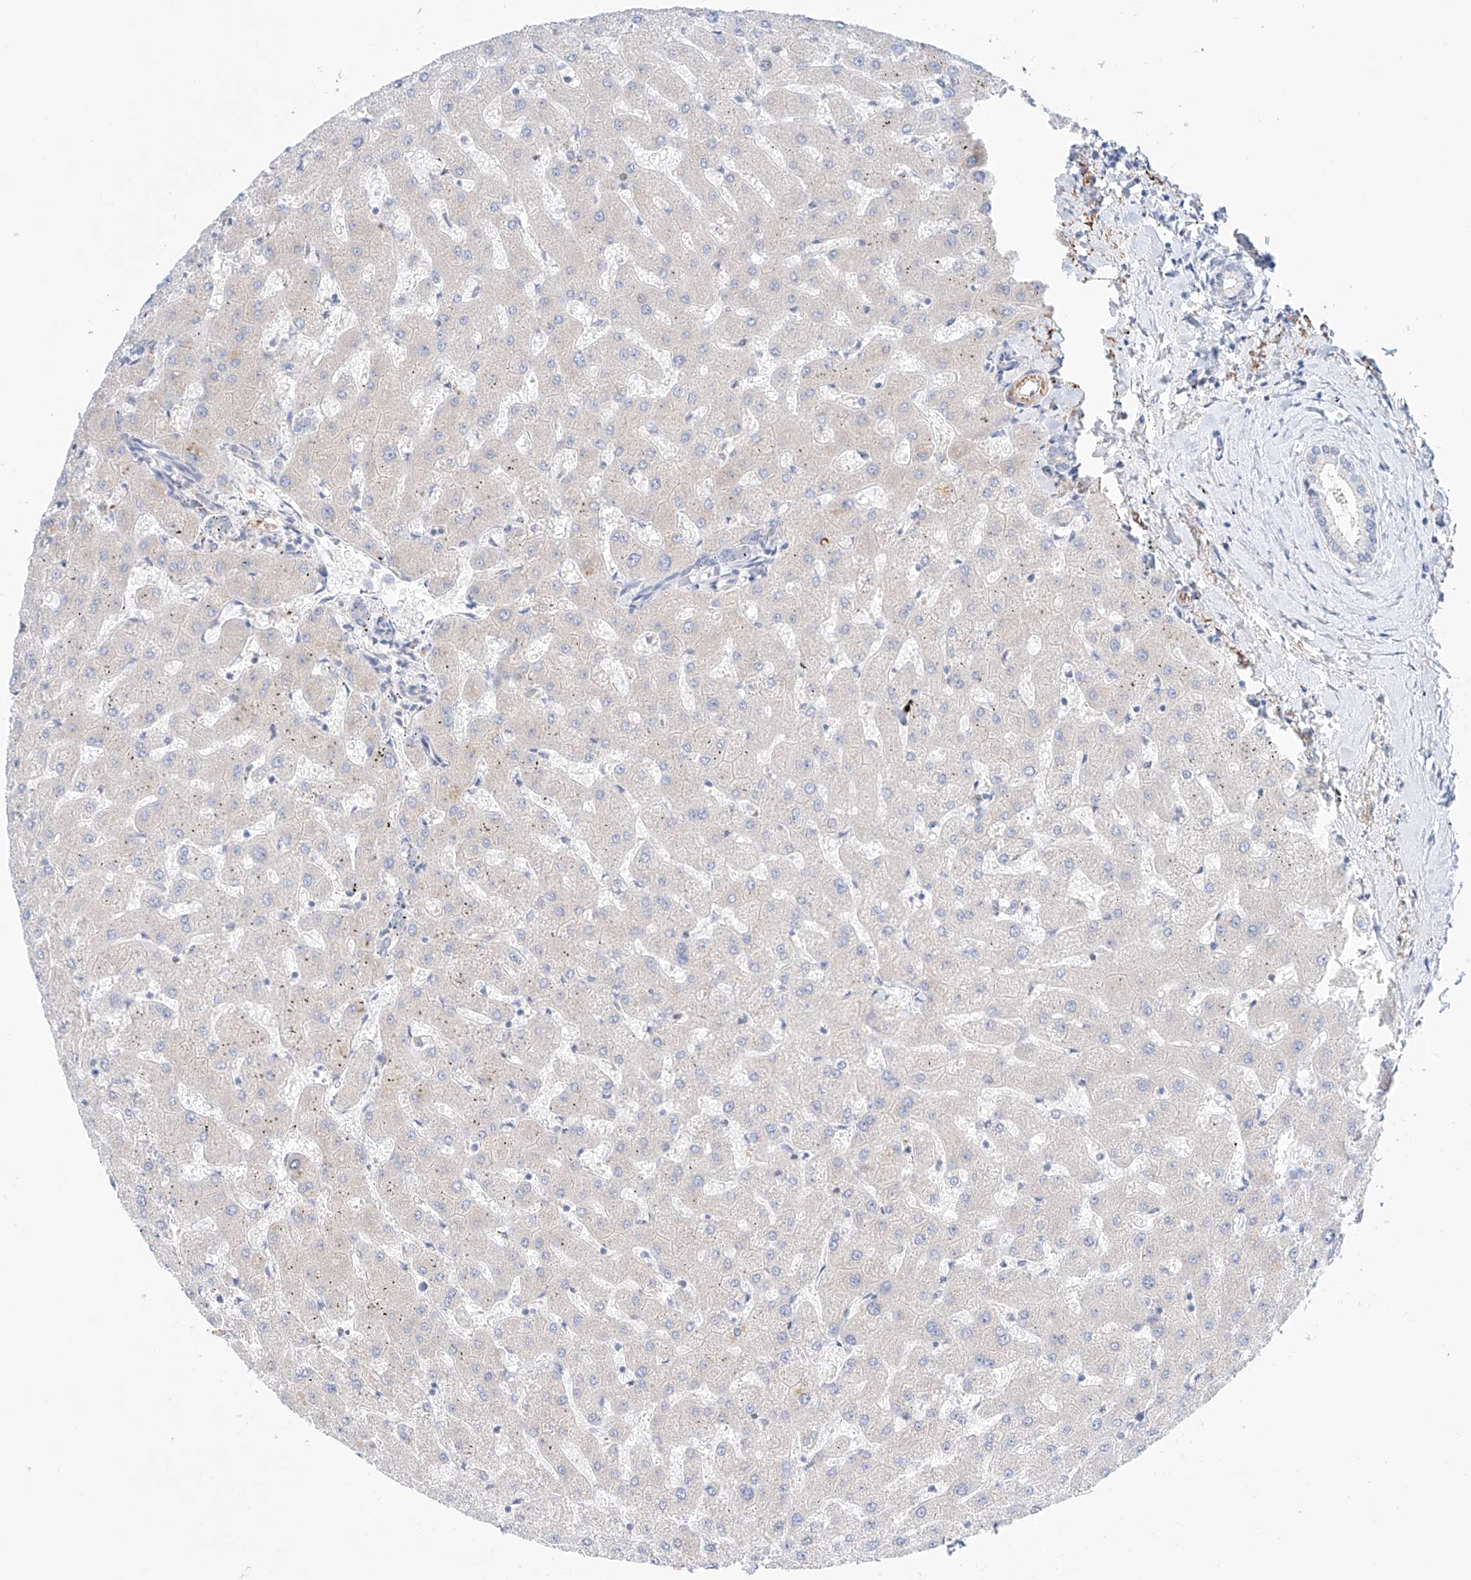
{"staining": {"intensity": "negative", "quantity": "none", "location": "none"}, "tissue": "liver", "cell_type": "Cholangiocytes", "image_type": "normal", "snomed": [{"axis": "morphology", "description": "Normal tissue, NOS"}, {"axis": "topography", "description": "Liver"}], "caption": "Immunohistochemistry photomicrograph of normal liver stained for a protein (brown), which reveals no positivity in cholangiocytes.", "gene": "PGGT1B", "patient": {"sex": "female", "age": 63}}